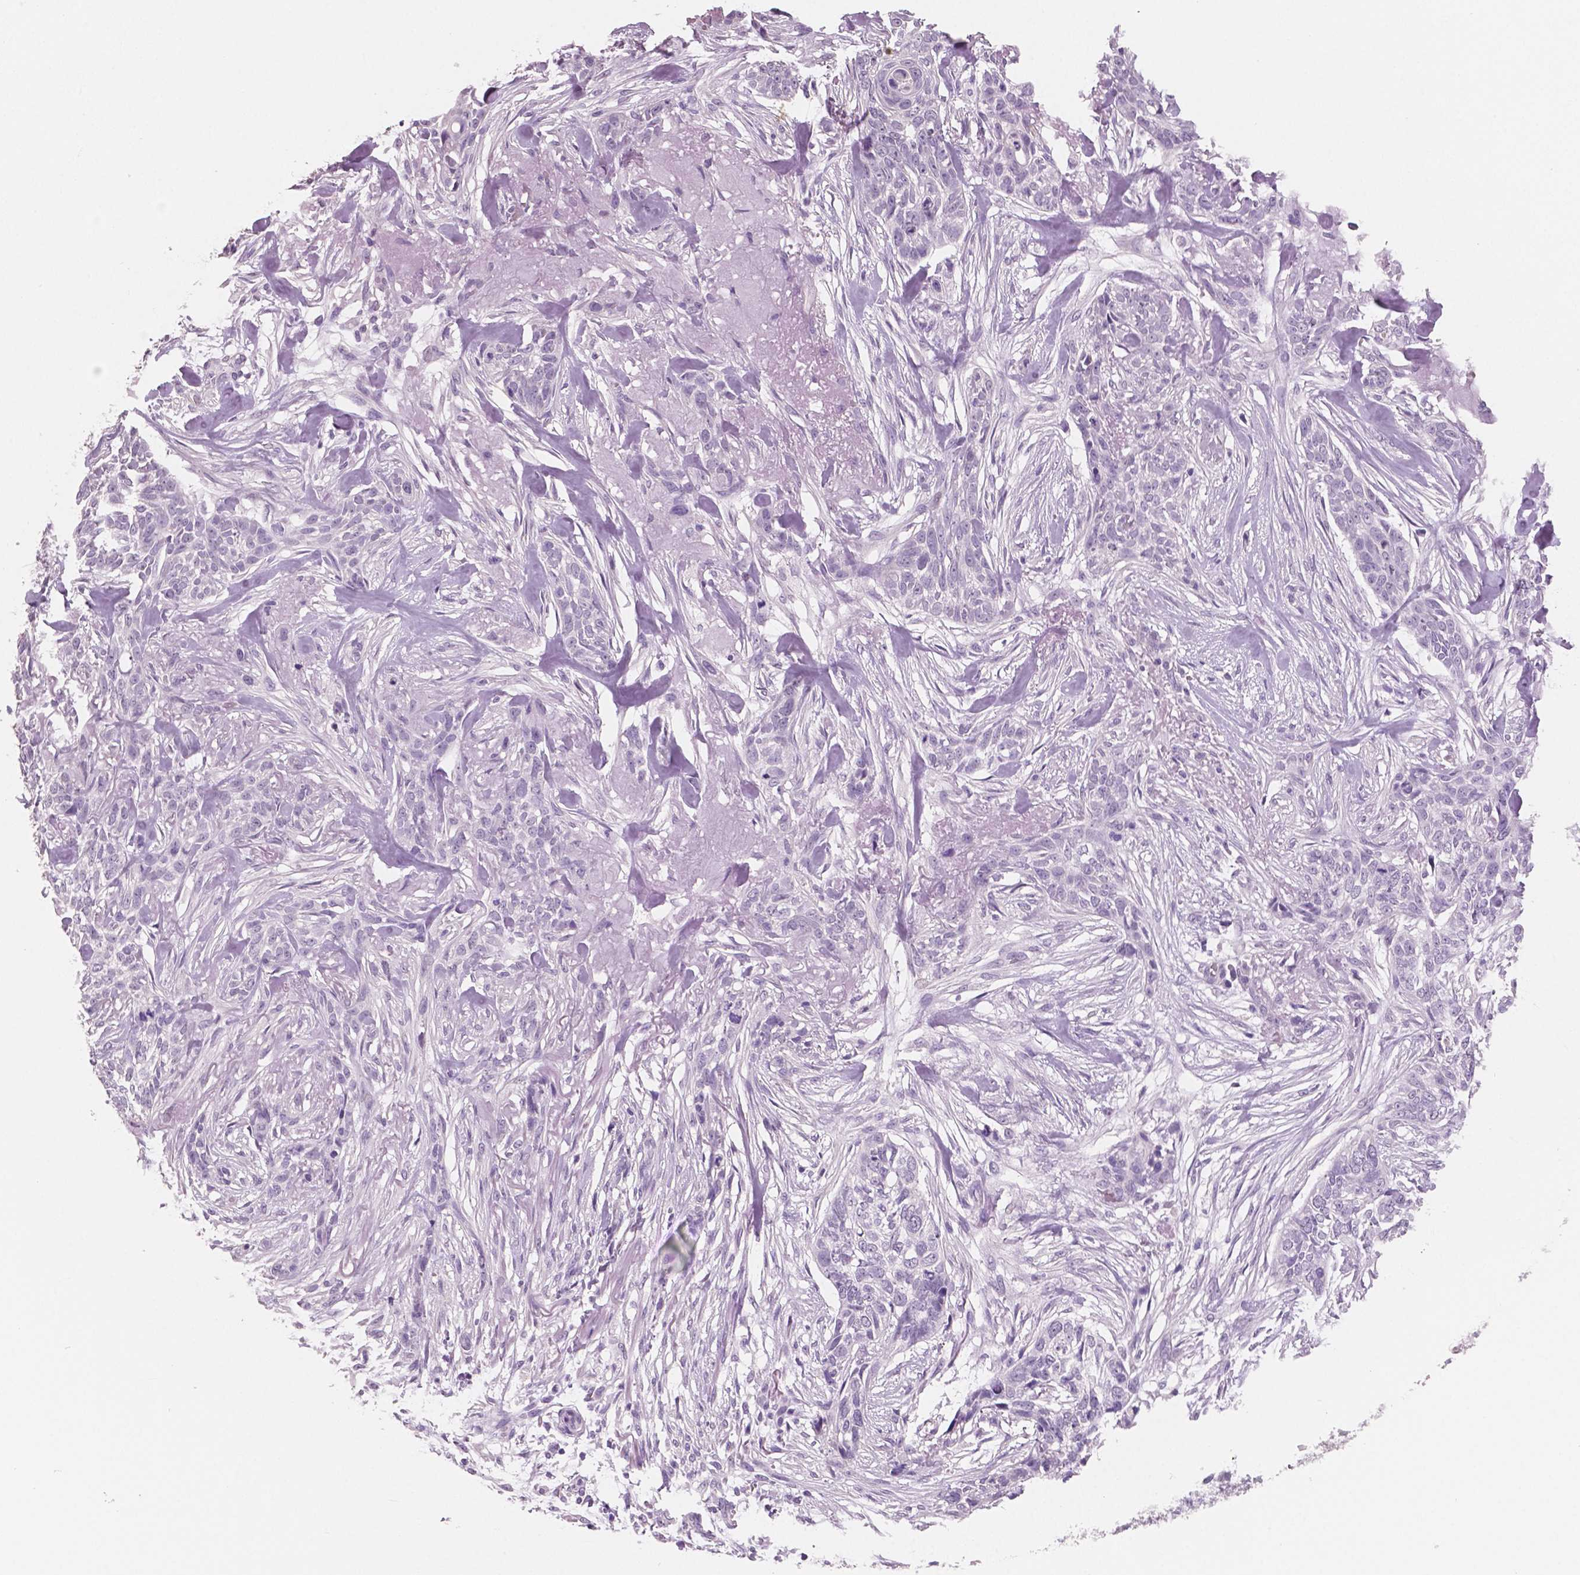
{"staining": {"intensity": "negative", "quantity": "none", "location": "none"}, "tissue": "skin cancer", "cell_type": "Tumor cells", "image_type": "cancer", "snomed": [{"axis": "morphology", "description": "Basal cell carcinoma"}, {"axis": "topography", "description": "Skin"}], "caption": "A micrograph of human skin cancer (basal cell carcinoma) is negative for staining in tumor cells.", "gene": "NECAB2", "patient": {"sex": "male", "age": 74}}